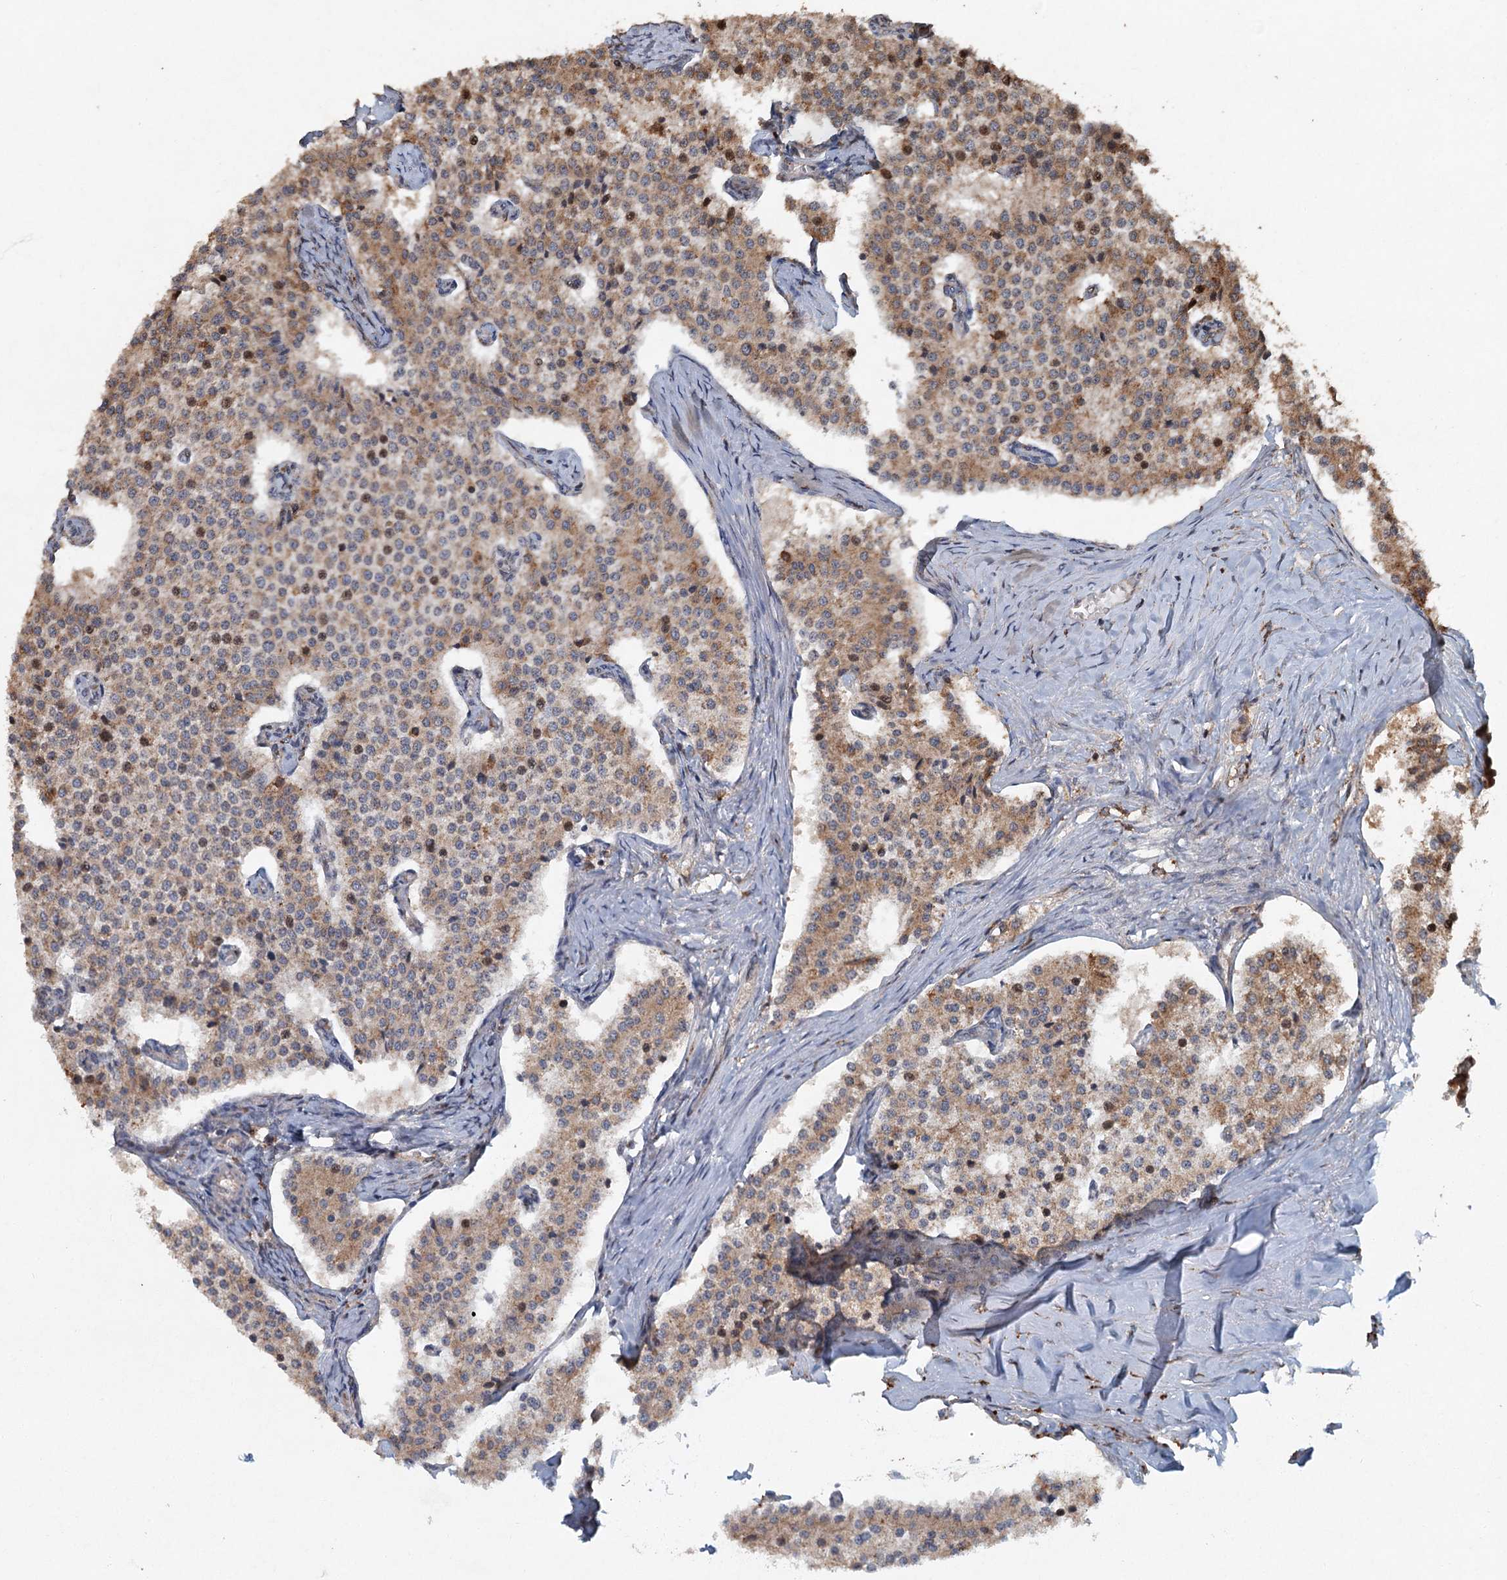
{"staining": {"intensity": "moderate", "quantity": ">75%", "location": "cytoplasmic/membranous,nuclear"}, "tissue": "carcinoid", "cell_type": "Tumor cells", "image_type": "cancer", "snomed": [{"axis": "morphology", "description": "Carcinoid, malignant, NOS"}, {"axis": "topography", "description": "Colon"}], "caption": "Protein expression analysis of carcinoid (malignant) displays moderate cytoplasmic/membranous and nuclear positivity in approximately >75% of tumor cells. The staining was performed using DAB, with brown indicating positive protein expression. Nuclei are stained blue with hematoxylin.", "gene": "SRPX2", "patient": {"sex": "female", "age": 52}}